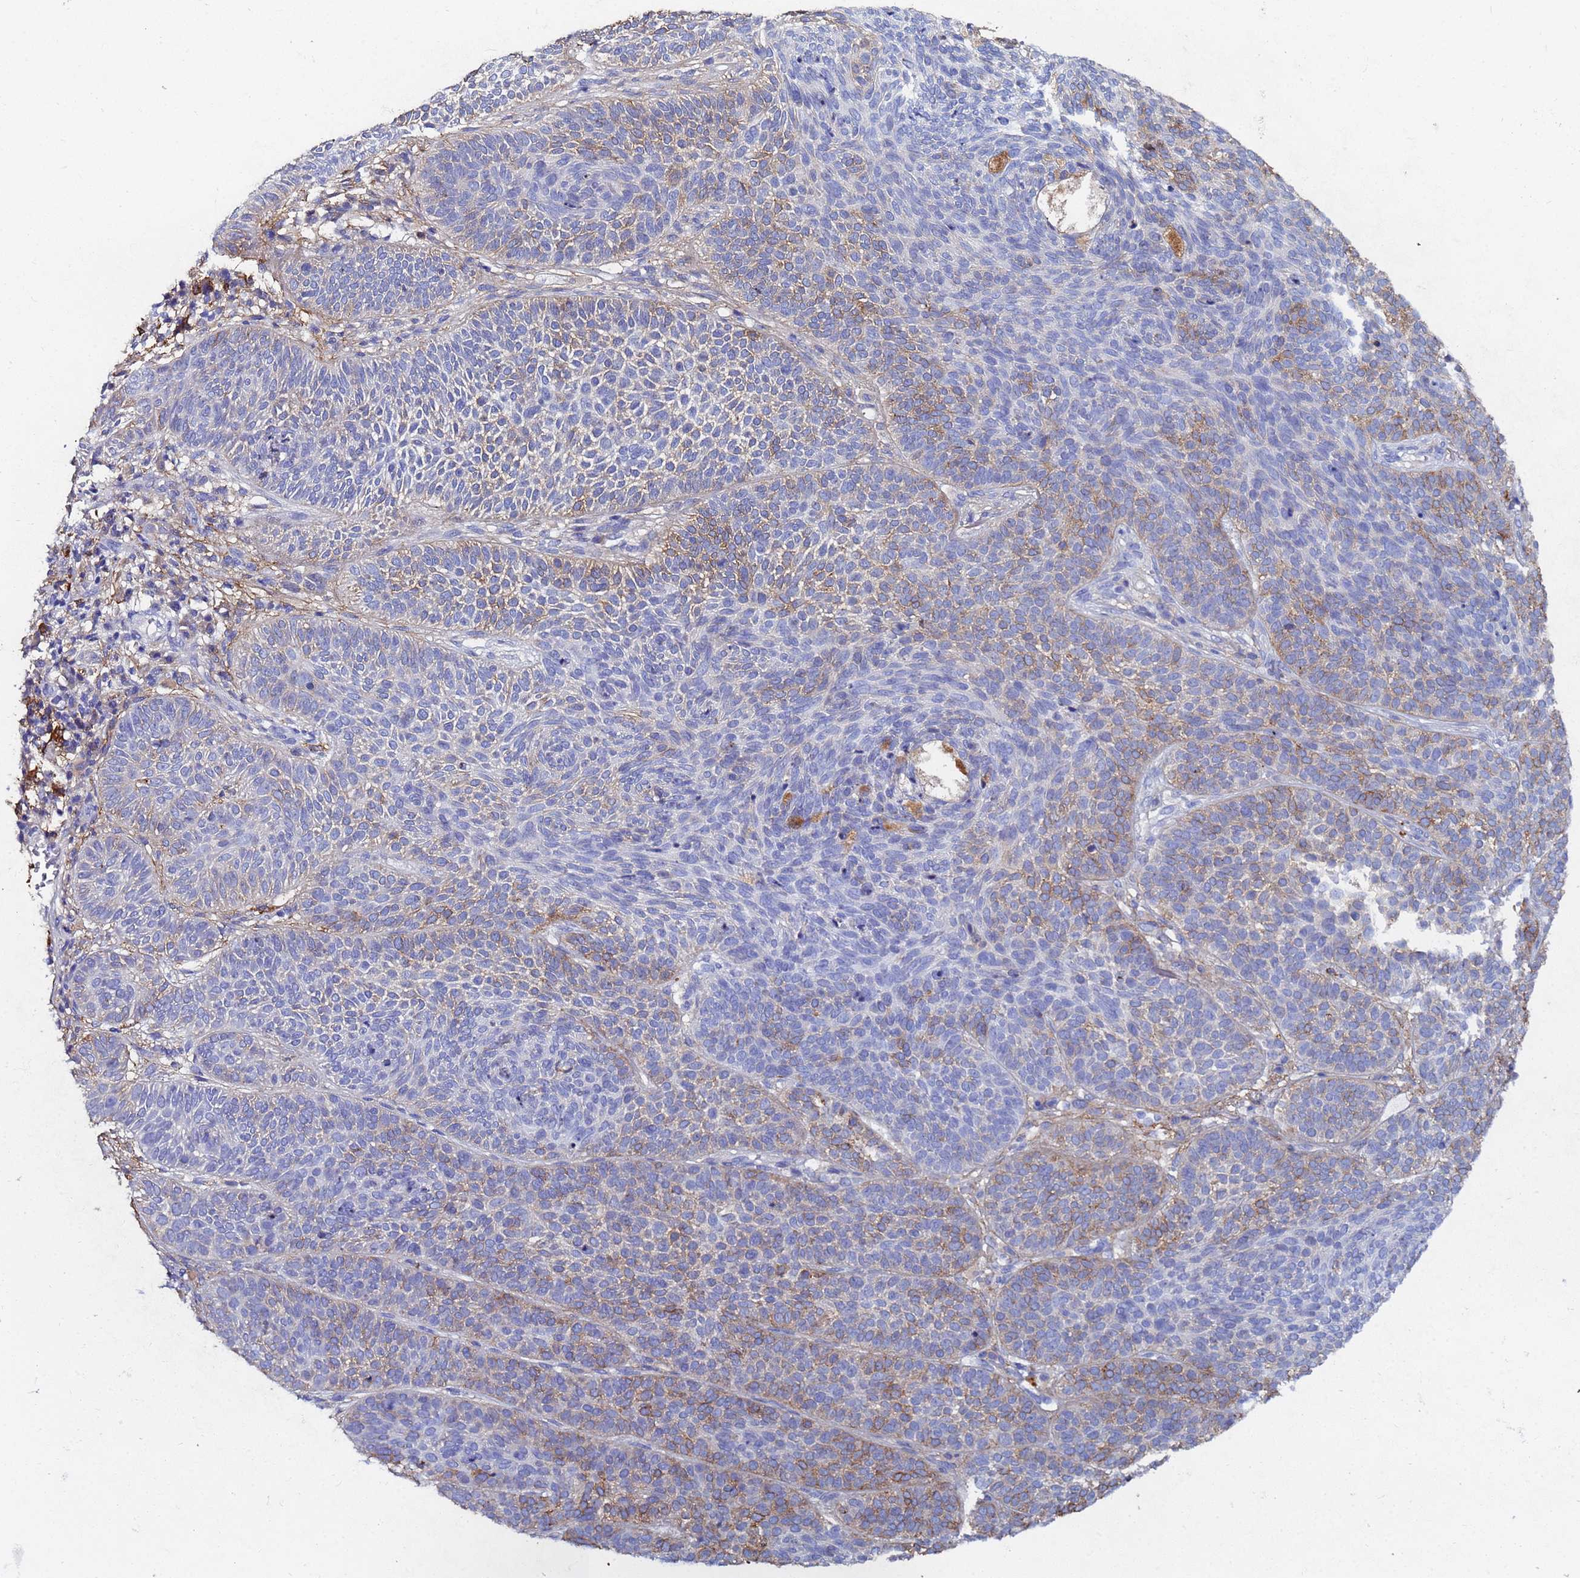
{"staining": {"intensity": "weak", "quantity": "<25%", "location": "cytoplasmic/membranous"}, "tissue": "skin cancer", "cell_type": "Tumor cells", "image_type": "cancer", "snomed": [{"axis": "morphology", "description": "Basal cell carcinoma"}, {"axis": "topography", "description": "Skin"}], "caption": "Protein analysis of basal cell carcinoma (skin) shows no significant expression in tumor cells. (Stains: DAB IHC with hematoxylin counter stain, Microscopy: brightfield microscopy at high magnification).", "gene": "BASP1", "patient": {"sex": "male", "age": 85}}